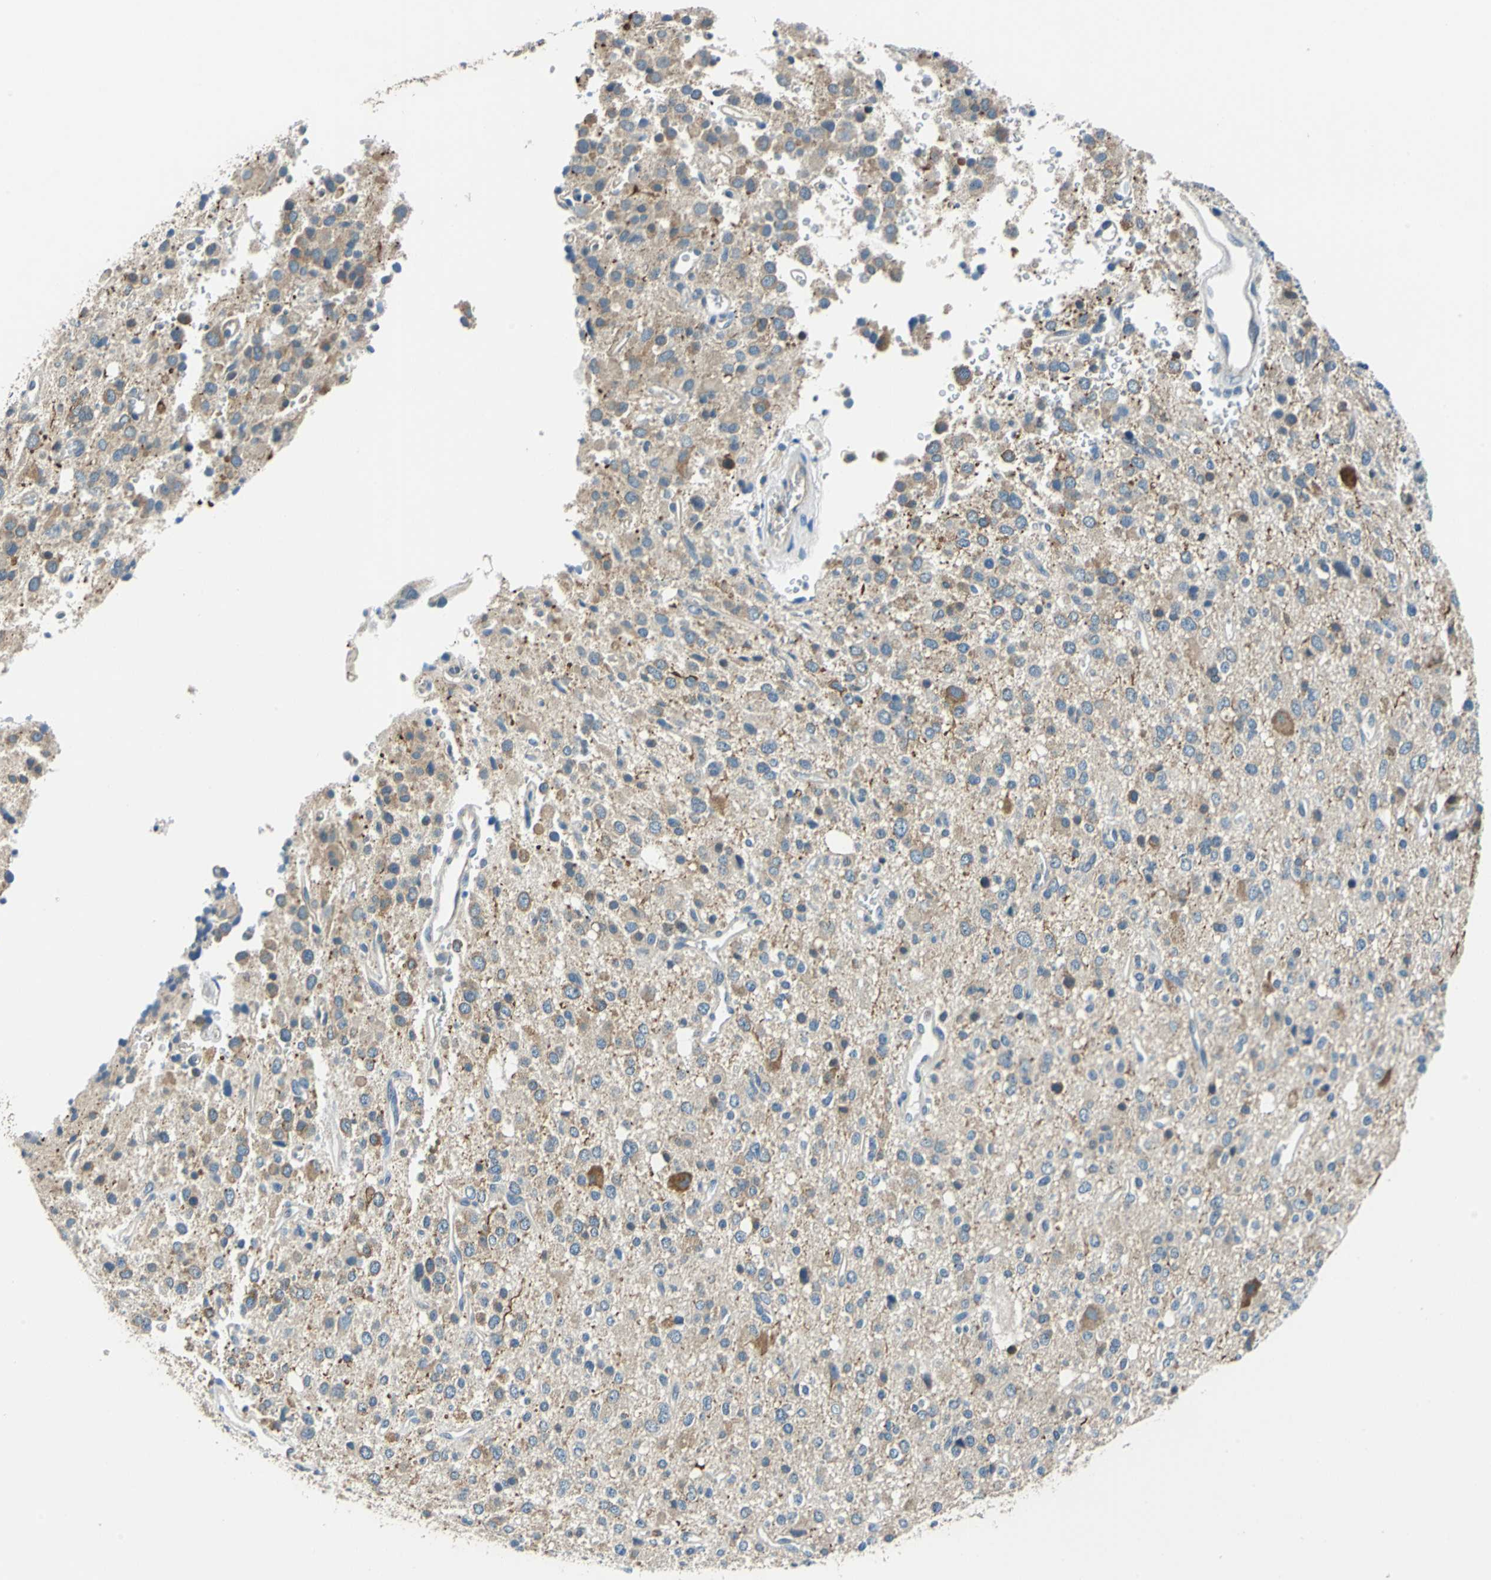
{"staining": {"intensity": "weak", "quantity": ">75%", "location": "cytoplasmic/membranous"}, "tissue": "glioma", "cell_type": "Tumor cells", "image_type": "cancer", "snomed": [{"axis": "morphology", "description": "Glioma, malignant, High grade"}, {"axis": "topography", "description": "Brain"}], "caption": "An image showing weak cytoplasmic/membranous positivity in about >75% of tumor cells in high-grade glioma (malignant), as visualized by brown immunohistochemical staining.", "gene": "CPA3", "patient": {"sex": "male", "age": 47}}